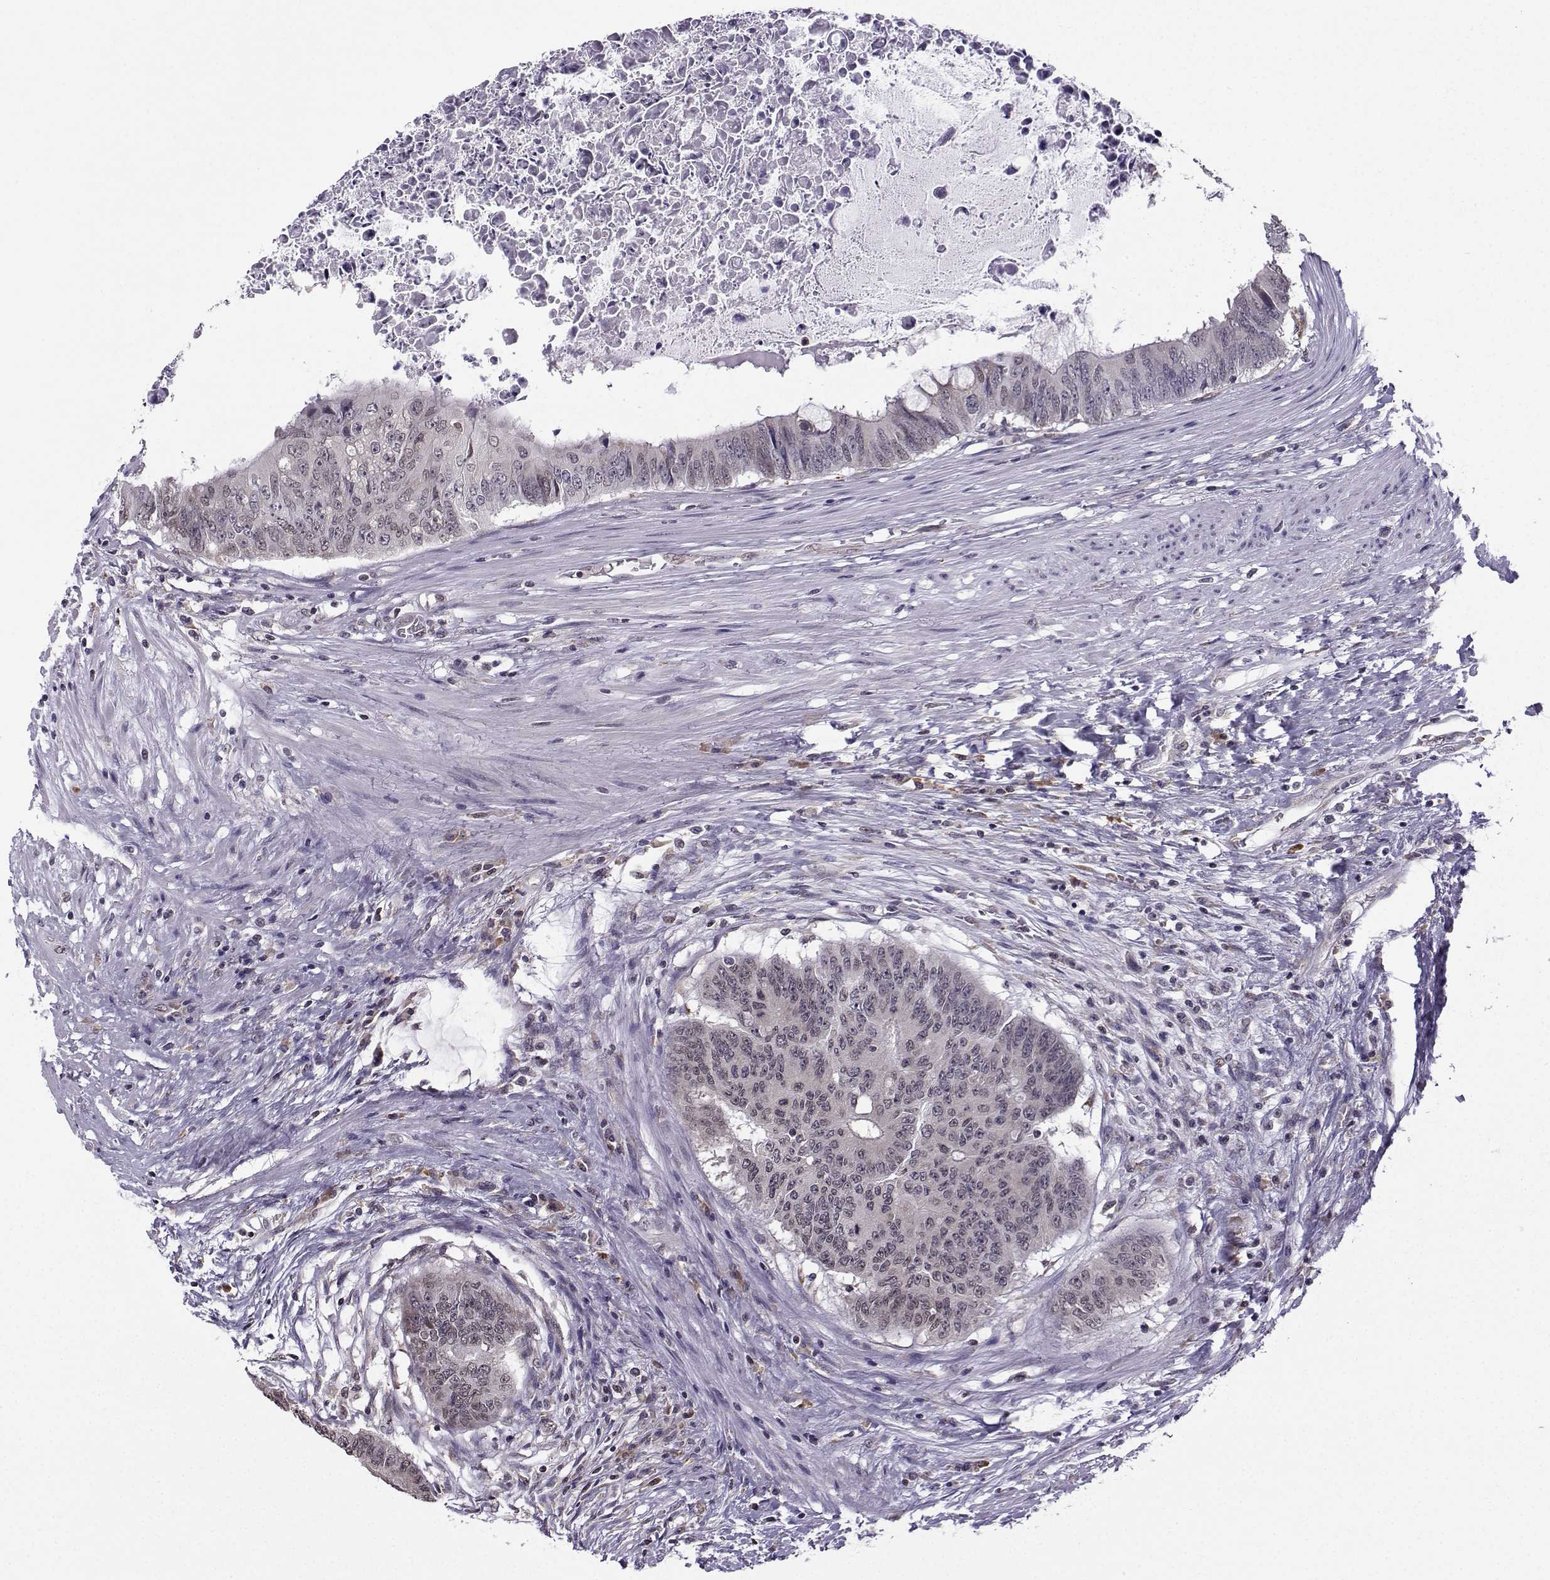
{"staining": {"intensity": "negative", "quantity": "none", "location": "none"}, "tissue": "colorectal cancer", "cell_type": "Tumor cells", "image_type": "cancer", "snomed": [{"axis": "morphology", "description": "Adenocarcinoma, NOS"}, {"axis": "topography", "description": "Rectum"}], "caption": "Protein analysis of adenocarcinoma (colorectal) displays no significant positivity in tumor cells. (DAB (3,3'-diaminobenzidine) immunohistochemistry (IHC) with hematoxylin counter stain).", "gene": "EZH1", "patient": {"sex": "male", "age": 59}}